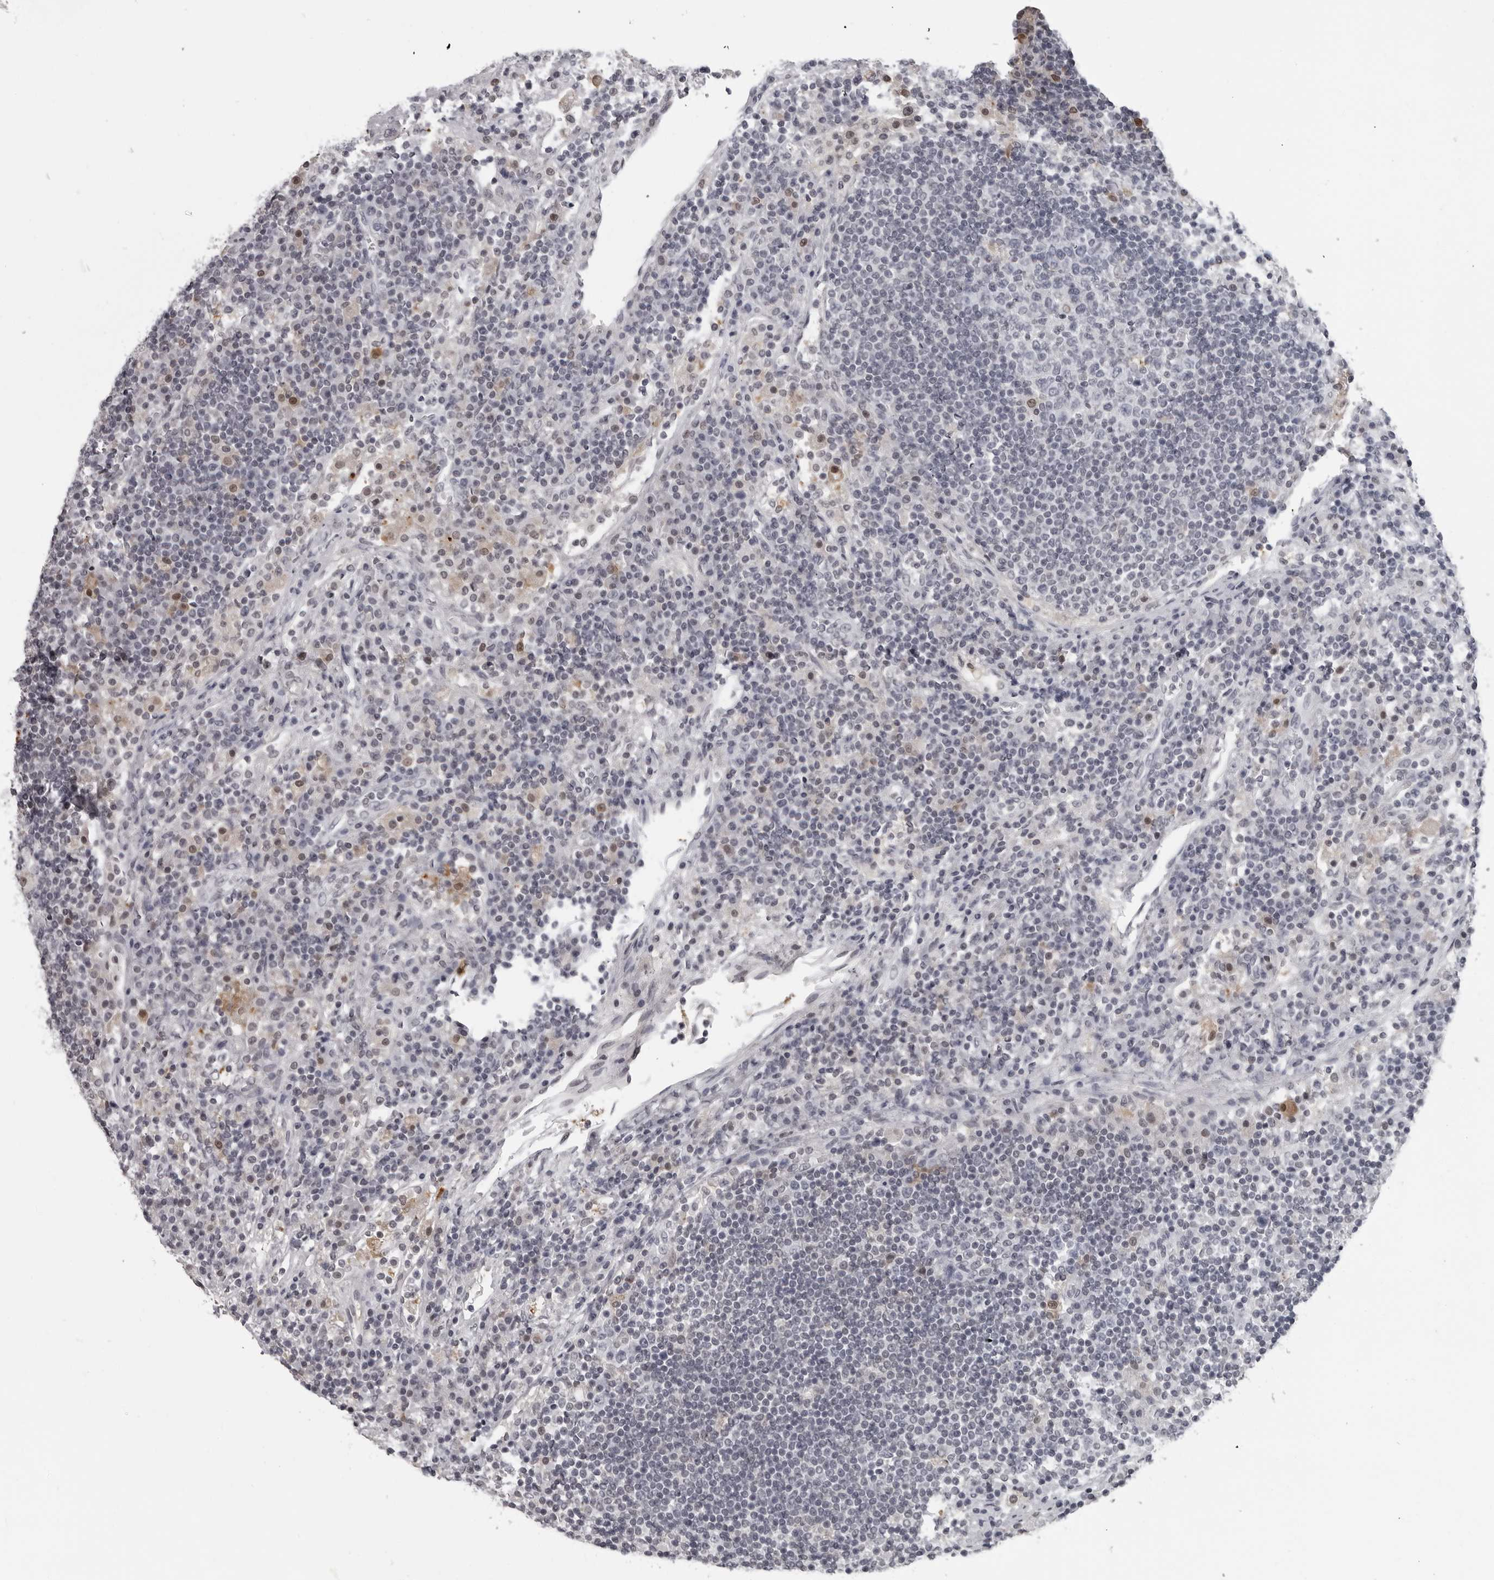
{"staining": {"intensity": "negative", "quantity": "none", "location": "none"}, "tissue": "lymph node", "cell_type": "Germinal center cells", "image_type": "normal", "snomed": [{"axis": "morphology", "description": "Normal tissue, NOS"}, {"axis": "topography", "description": "Lymph node"}], "caption": "There is no significant expression in germinal center cells of lymph node. Brightfield microscopy of IHC stained with DAB (3,3'-diaminobenzidine) (brown) and hematoxylin (blue), captured at high magnification.", "gene": "LZIC", "patient": {"sex": "female", "age": 53}}